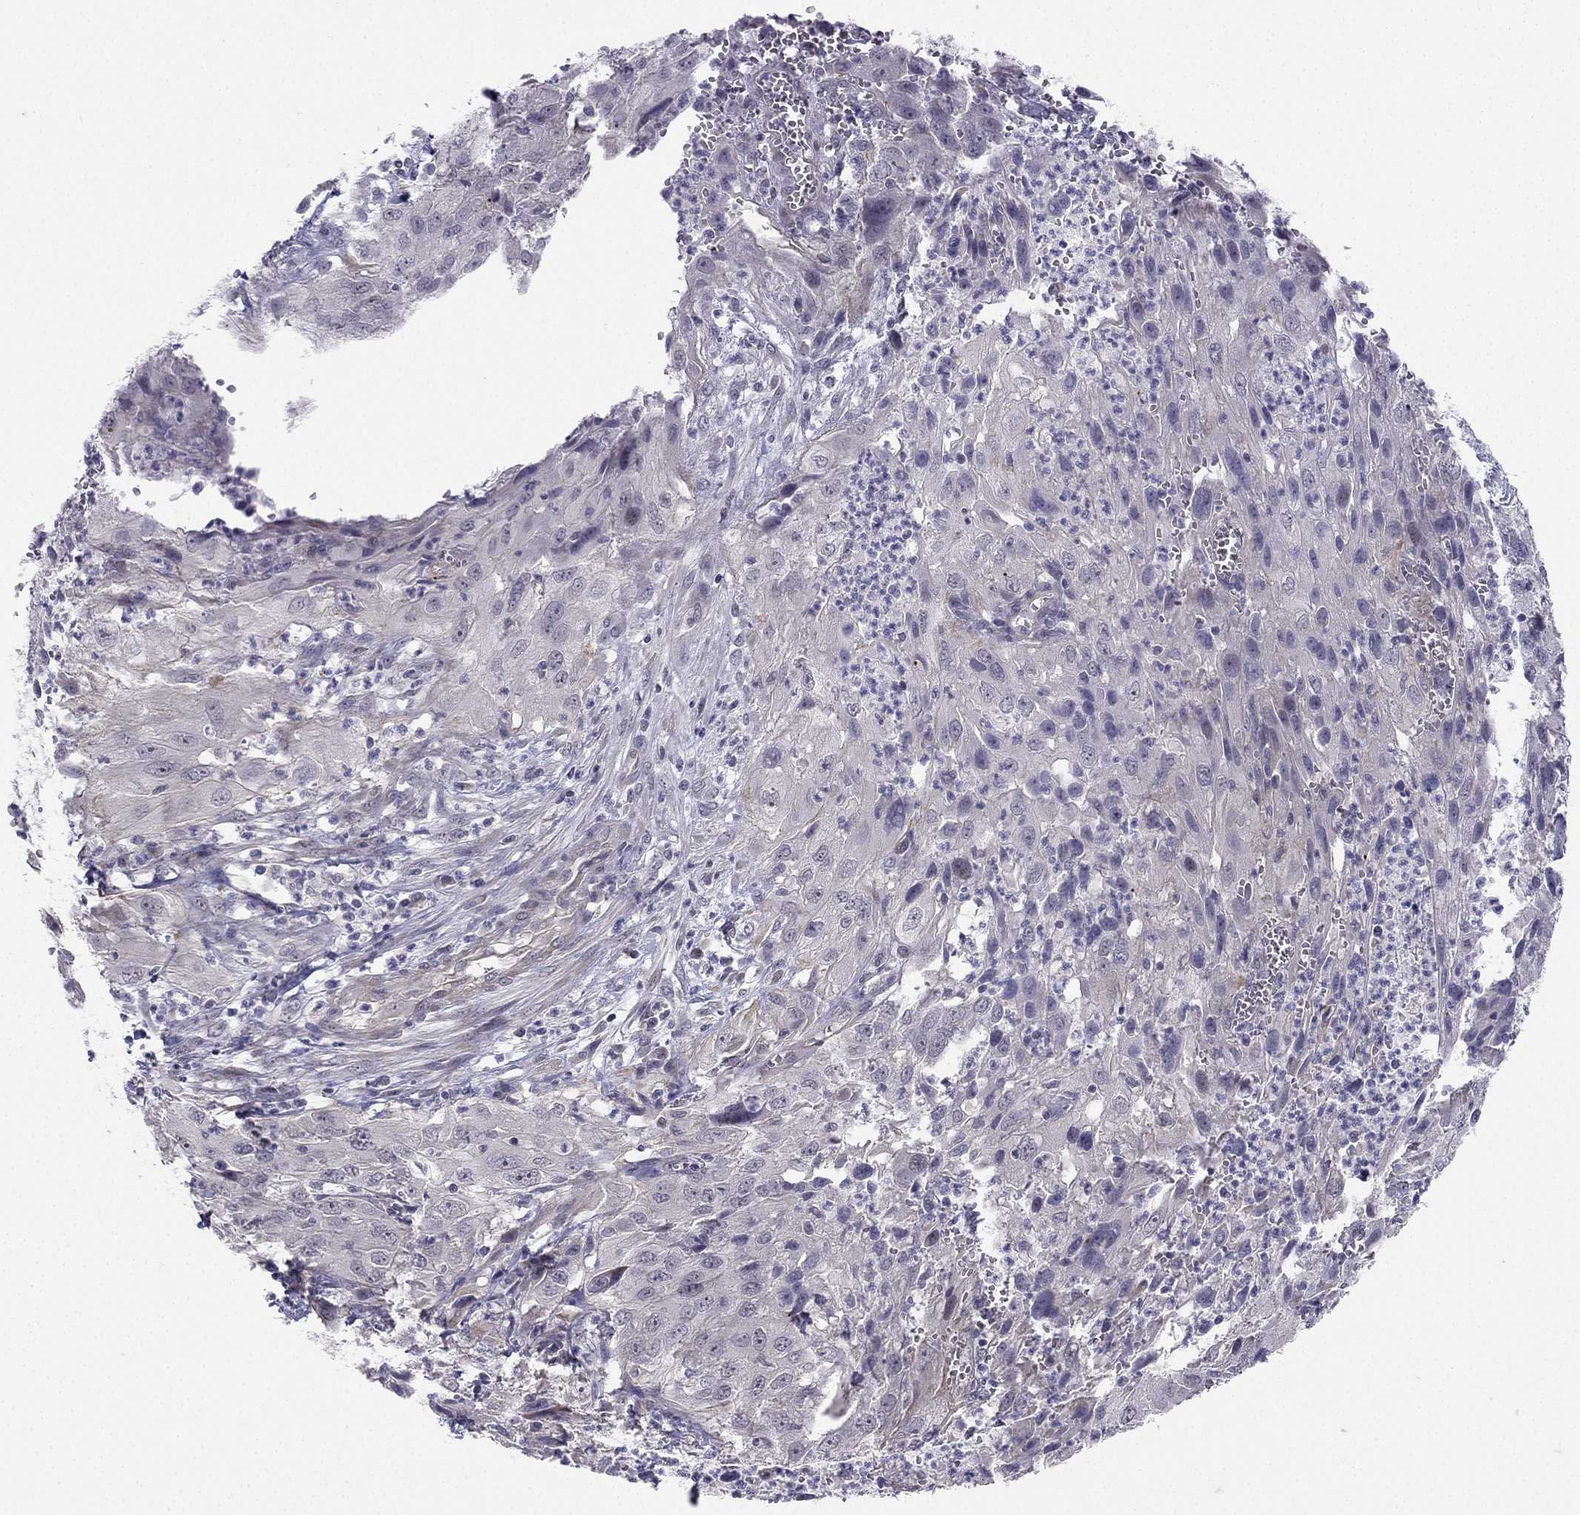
{"staining": {"intensity": "negative", "quantity": "none", "location": "none"}, "tissue": "cervical cancer", "cell_type": "Tumor cells", "image_type": "cancer", "snomed": [{"axis": "morphology", "description": "Squamous cell carcinoma, NOS"}, {"axis": "topography", "description": "Cervix"}], "caption": "High power microscopy photomicrograph of an immunohistochemistry micrograph of cervical cancer, revealing no significant expression in tumor cells.", "gene": "CHST8", "patient": {"sex": "female", "age": 32}}